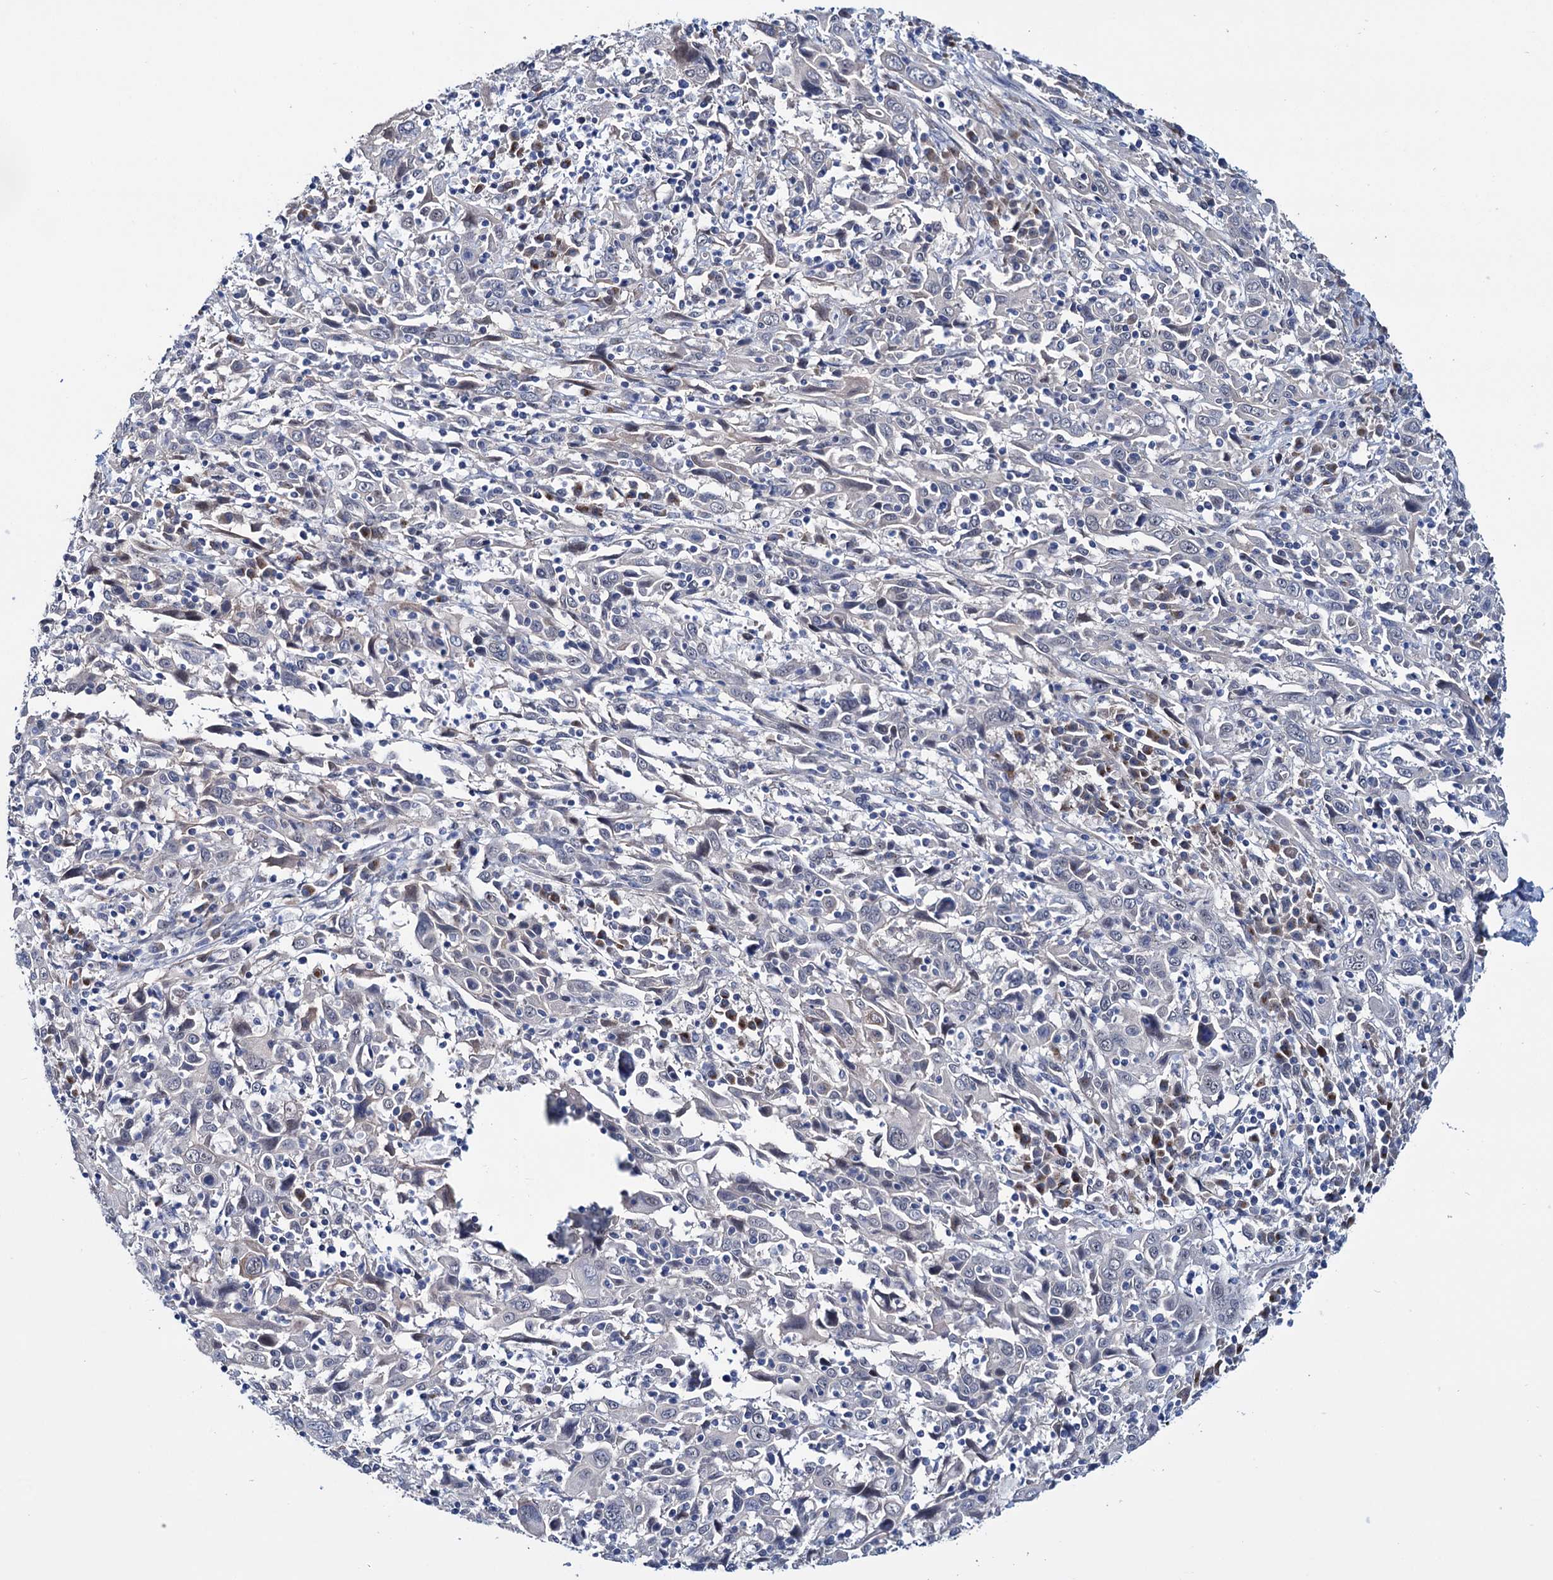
{"staining": {"intensity": "negative", "quantity": "none", "location": "none"}, "tissue": "cervical cancer", "cell_type": "Tumor cells", "image_type": "cancer", "snomed": [{"axis": "morphology", "description": "Squamous cell carcinoma, NOS"}, {"axis": "topography", "description": "Cervix"}], "caption": "Immunohistochemistry photomicrograph of human squamous cell carcinoma (cervical) stained for a protein (brown), which displays no staining in tumor cells. The staining was performed using DAB to visualize the protein expression in brown, while the nuclei were stained in blue with hematoxylin (Magnification: 20x).", "gene": "EYA4", "patient": {"sex": "female", "age": 46}}